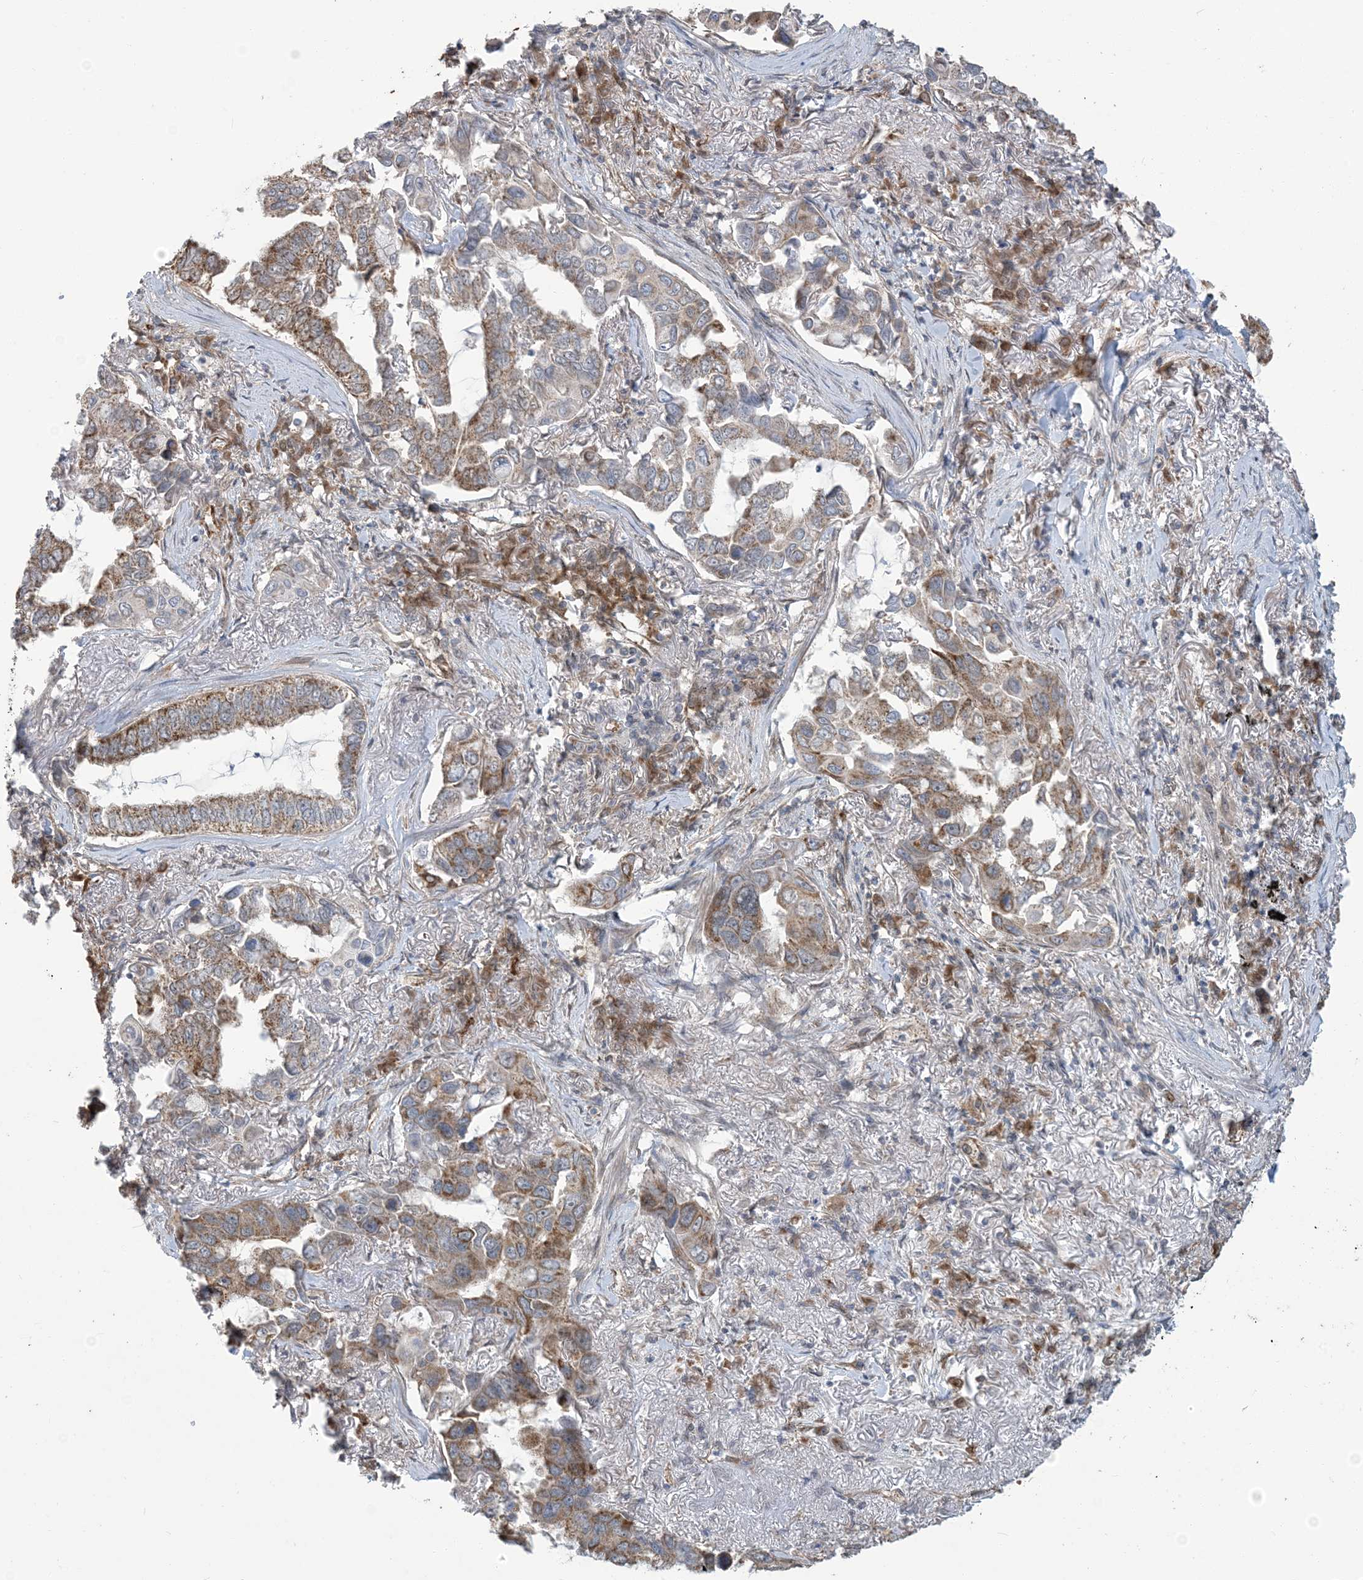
{"staining": {"intensity": "moderate", "quantity": "25%-75%", "location": "cytoplasmic/membranous"}, "tissue": "lung cancer", "cell_type": "Tumor cells", "image_type": "cancer", "snomed": [{"axis": "morphology", "description": "Adenocarcinoma, NOS"}, {"axis": "topography", "description": "Lung"}], "caption": "Tumor cells display moderate cytoplasmic/membranous expression in about 25%-75% of cells in lung cancer.", "gene": "ERI2", "patient": {"sex": "male", "age": 64}}